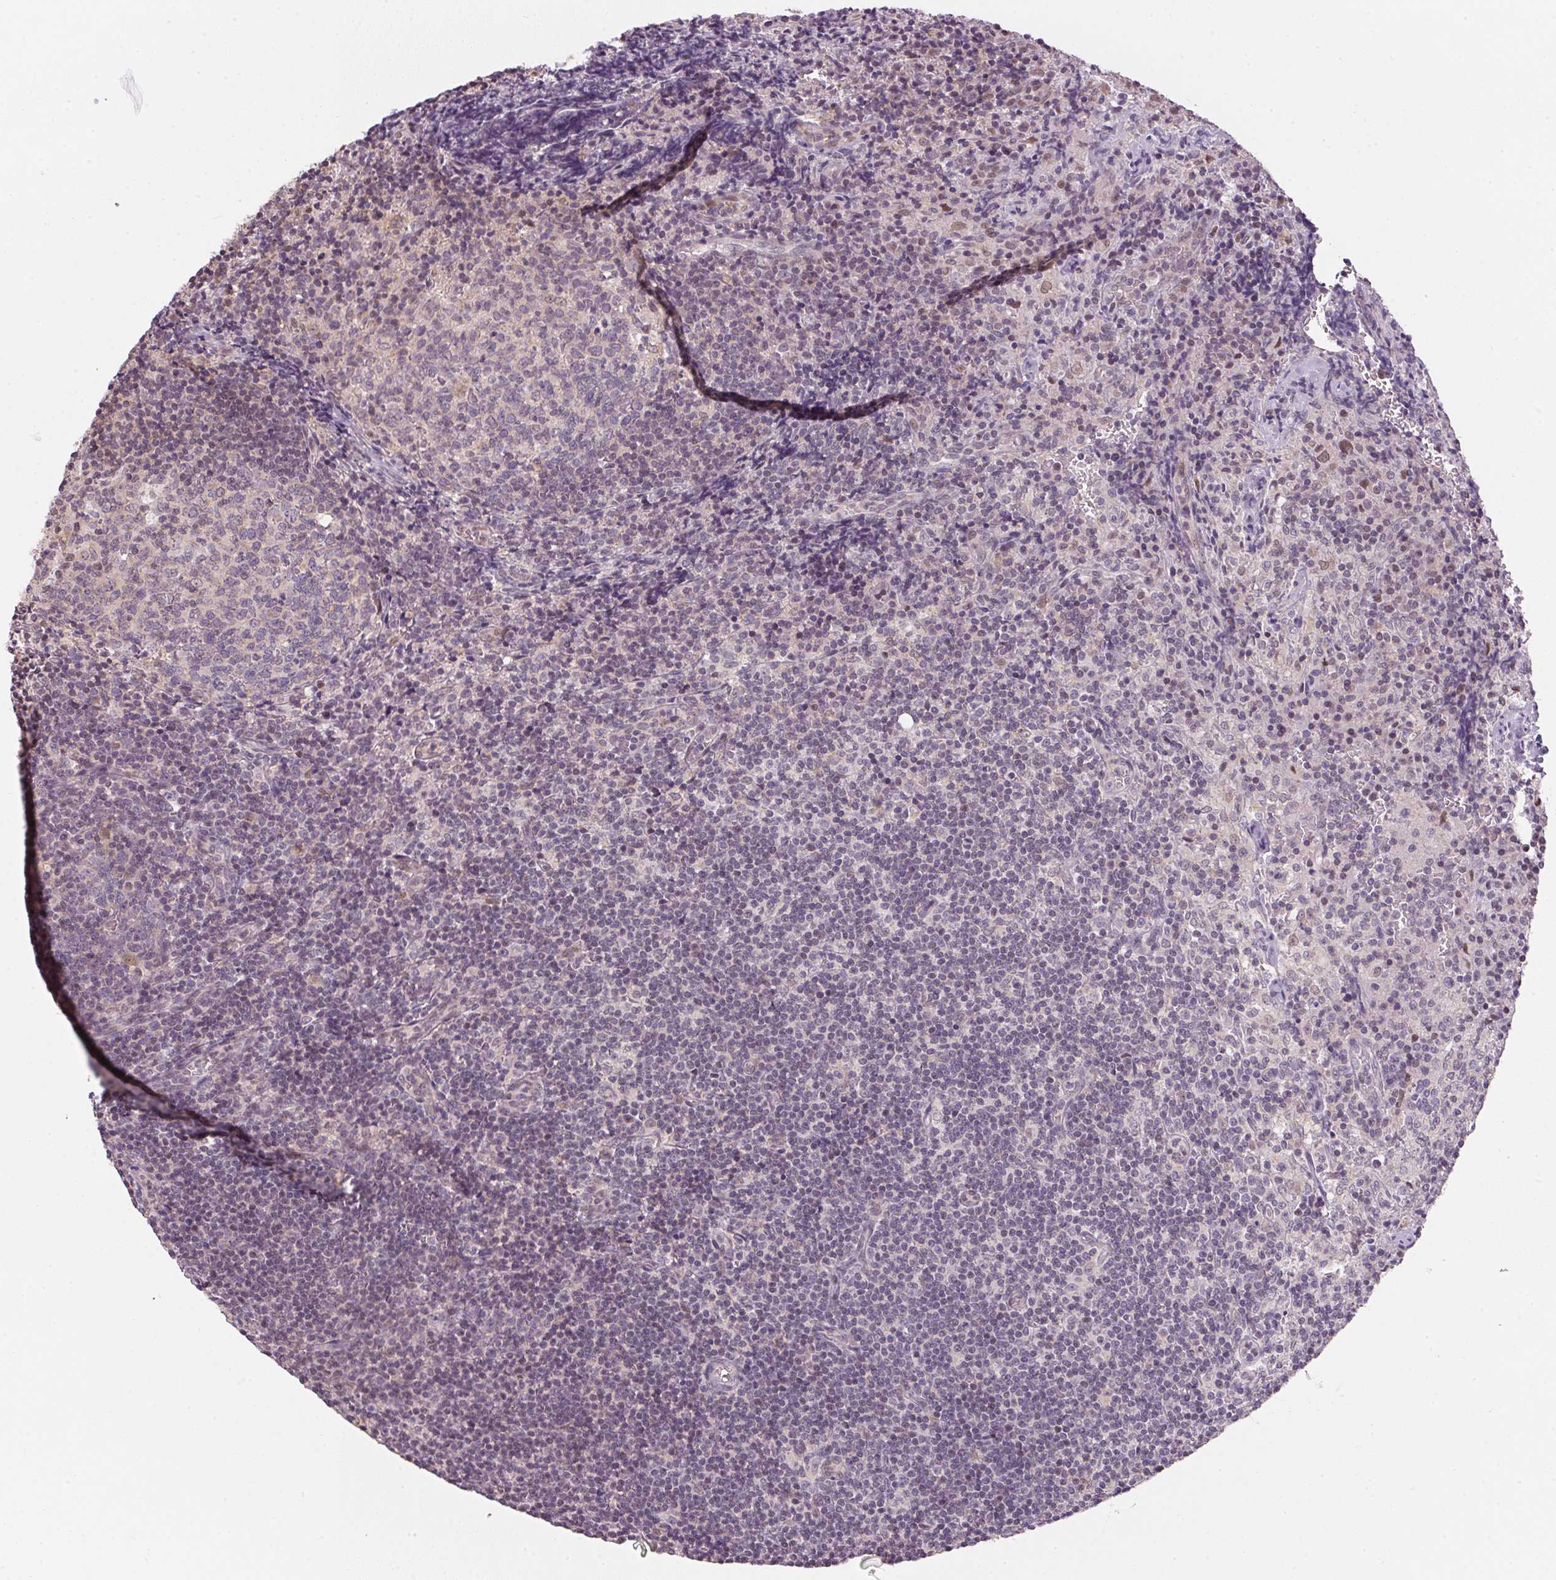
{"staining": {"intensity": "negative", "quantity": "none", "location": "none"}, "tissue": "lymph node", "cell_type": "Germinal center cells", "image_type": "normal", "snomed": [{"axis": "morphology", "description": "Normal tissue, NOS"}, {"axis": "topography", "description": "Lymph node"}], "caption": "Immunohistochemical staining of benign human lymph node shows no significant positivity in germinal center cells.", "gene": "SC5D", "patient": {"sex": "male", "age": 67}}